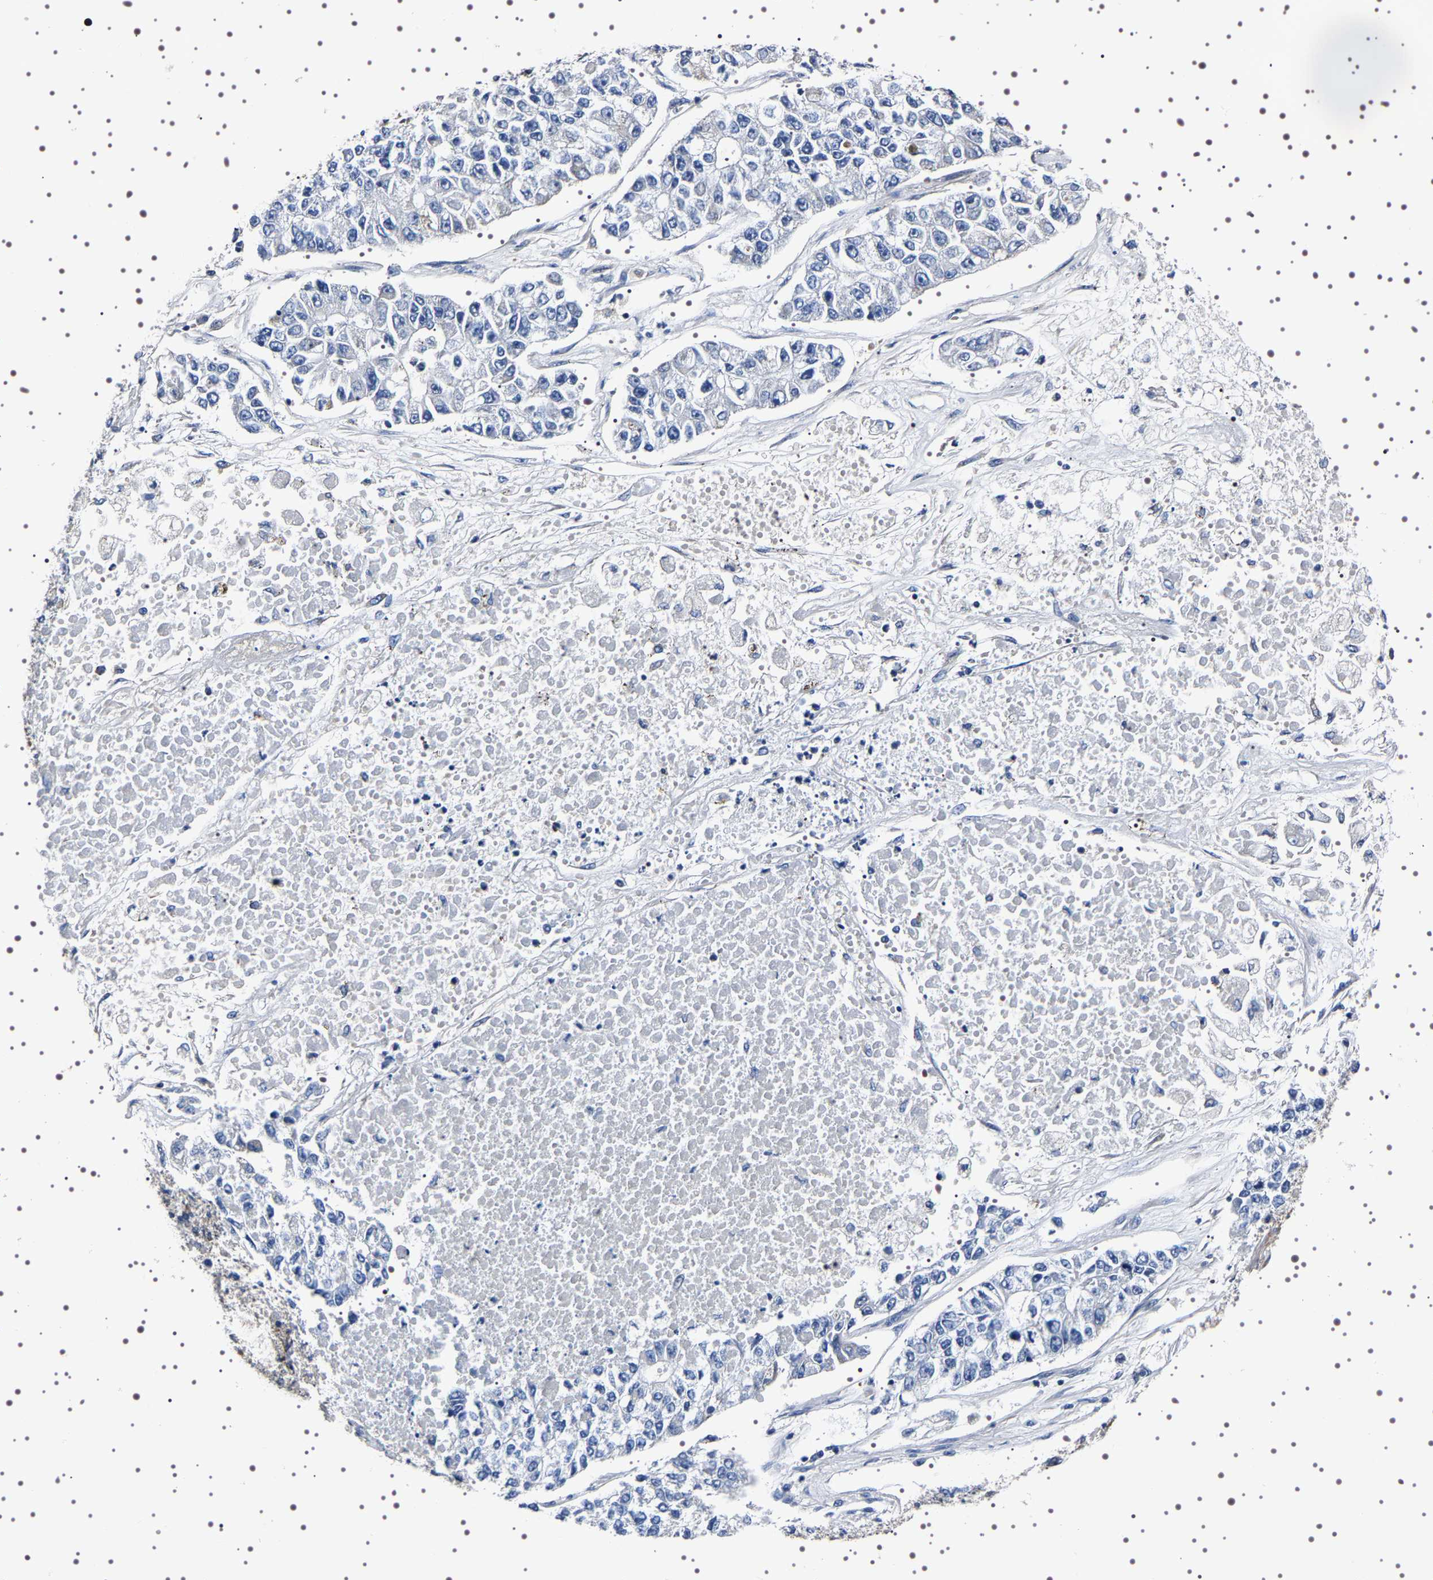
{"staining": {"intensity": "negative", "quantity": "none", "location": "none"}, "tissue": "lung cancer", "cell_type": "Tumor cells", "image_type": "cancer", "snomed": [{"axis": "morphology", "description": "Adenocarcinoma, NOS"}, {"axis": "topography", "description": "Lung"}], "caption": "Micrograph shows no protein expression in tumor cells of adenocarcinoma (lung) tissue.", "gene": "WDR1", "patient": {"sex": "male", "age": 49}}